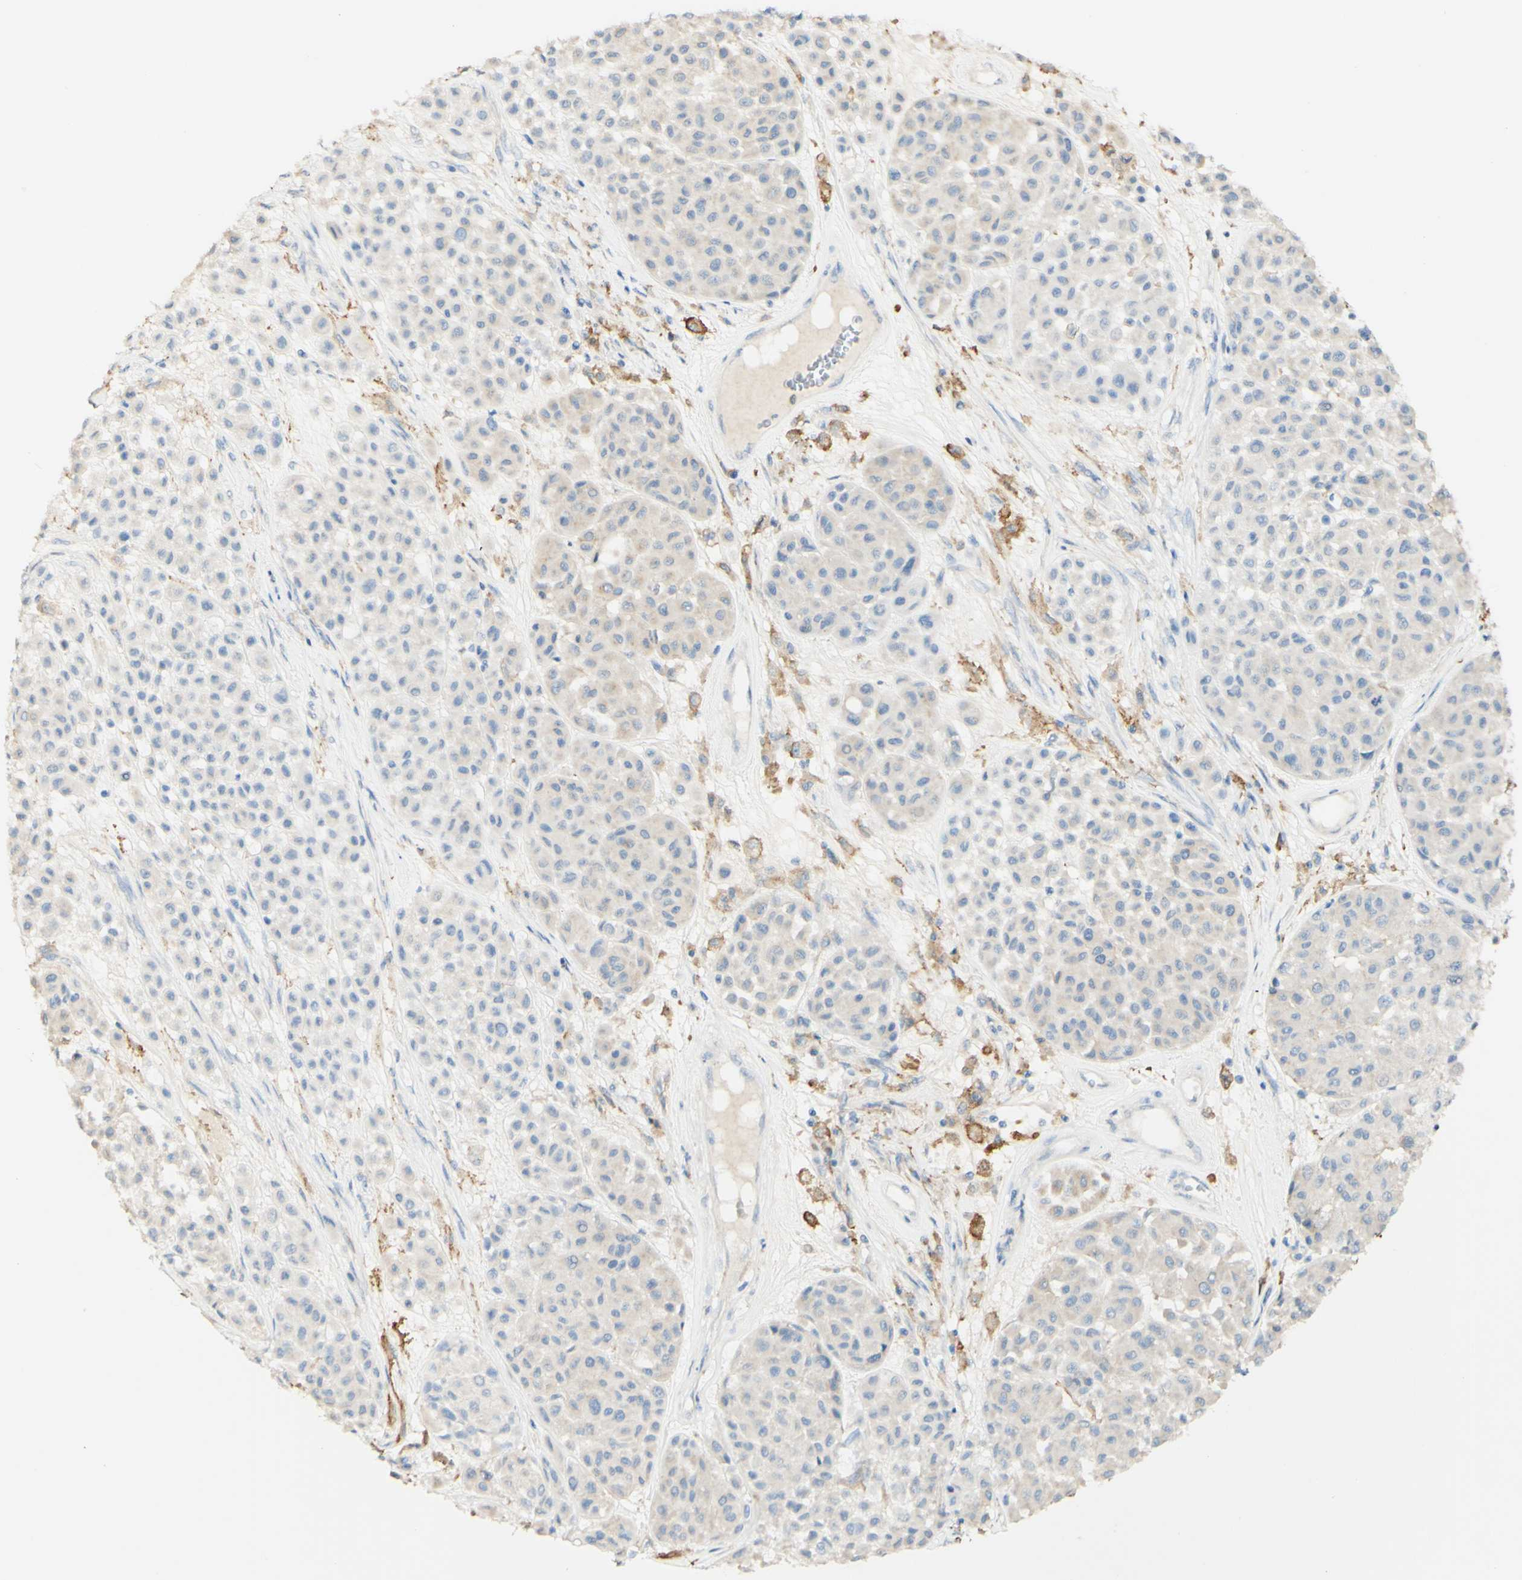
{"staining": {"intensity": "weak", "quantity": "<25%", "location": "cytoplasmic/membranous"}, "tissue": "melanoma", "cell_type": "Tumor cells", "image_type": "cancer", "snomed": [{"axis": "morphology", "description": "Malignant melanoma, Metastatic site"}, {"axis": "topography", "description": "Soft tissue"}], "caption": "IHC of human malignant melanoma (metastatic site) displays no positivity in tumor cells.", "gene": "FCGRT", "patient": {"sex": "male", "age": 41}}